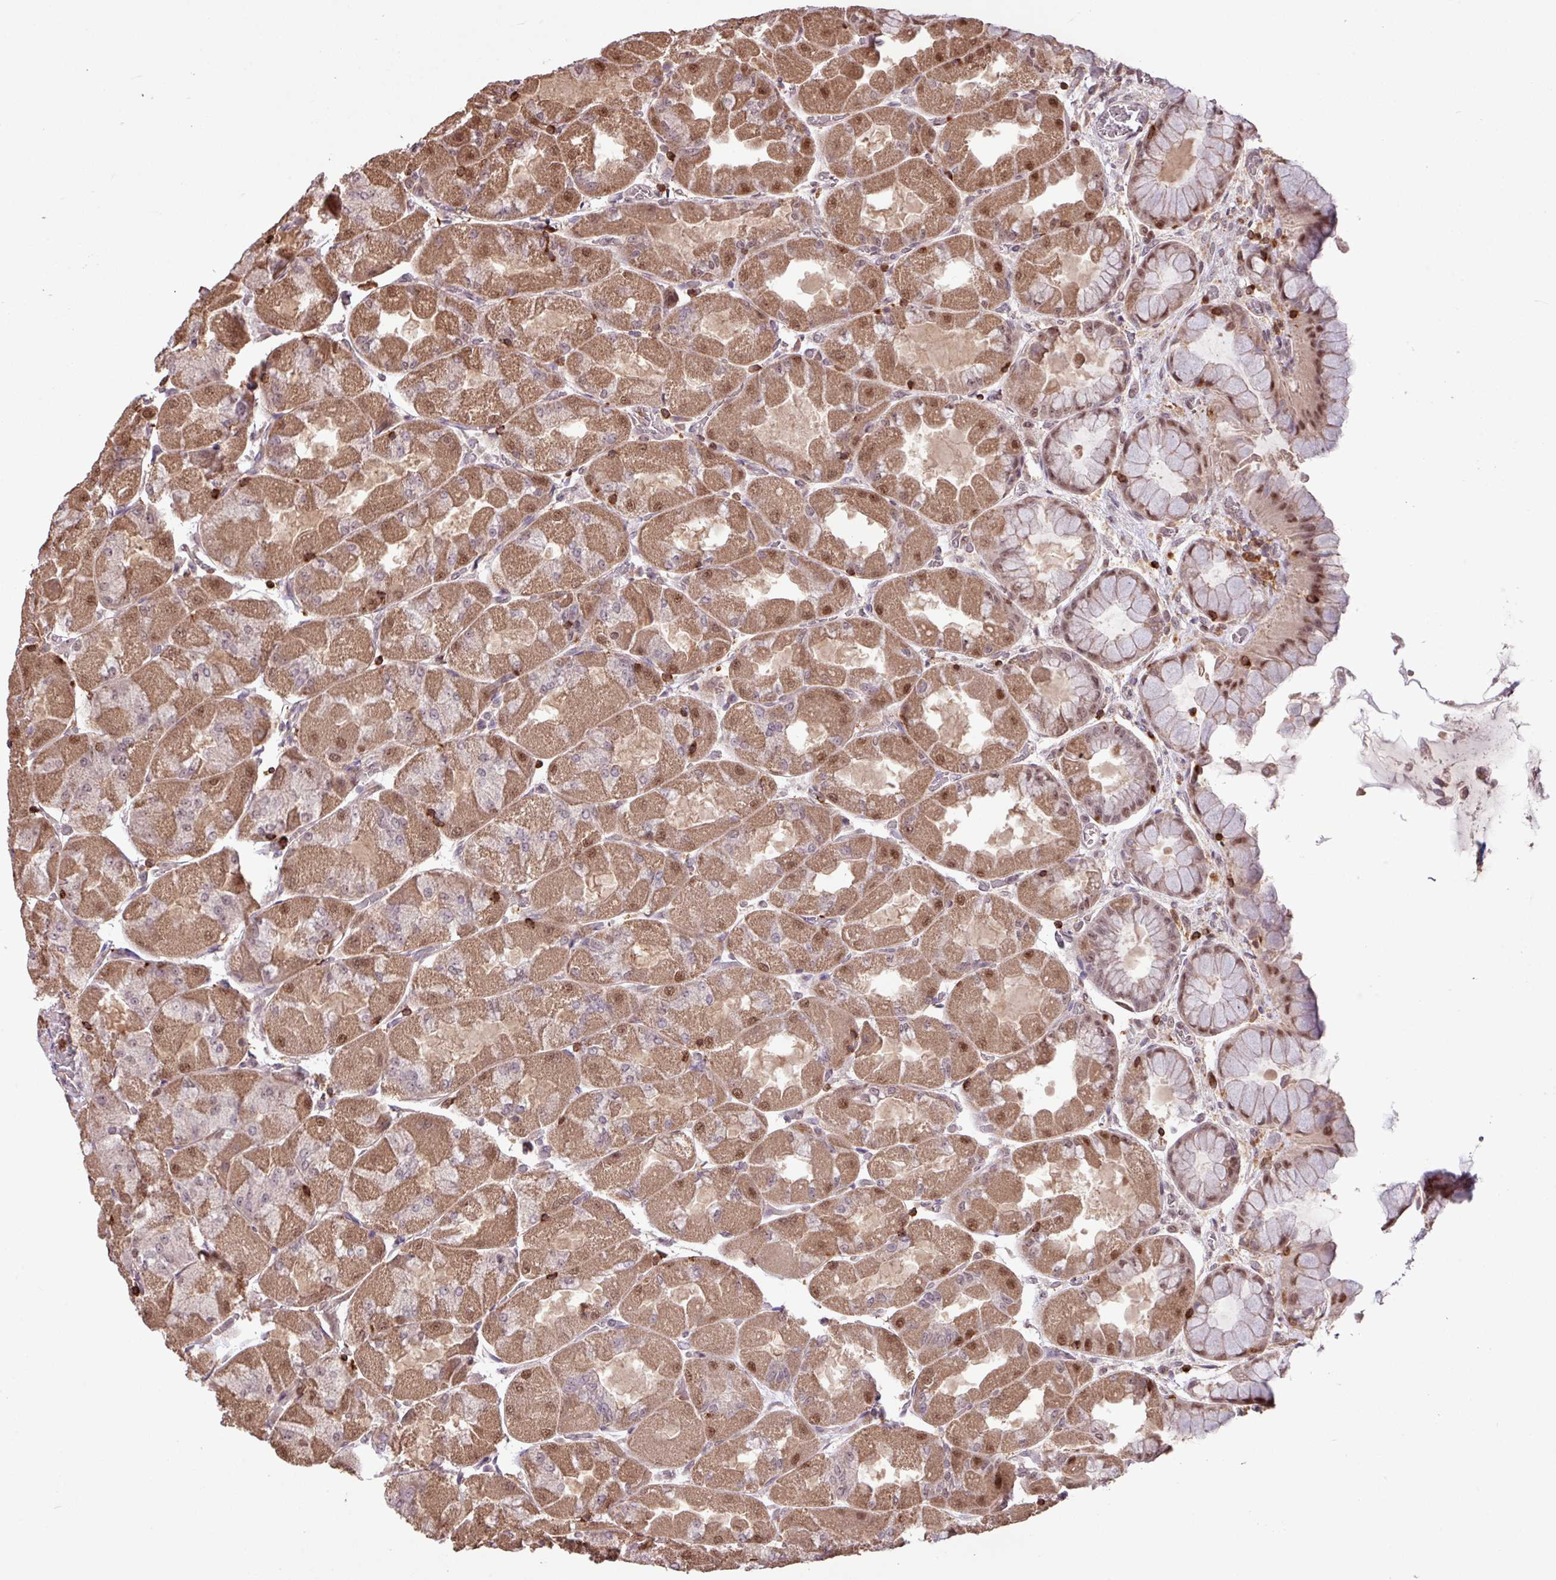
{"staining": {"intensity": "moderate", "quantity": ">75%", "location": "cytoplasmic/membranous,nuclear"}, "tissue": "stomach", "cell_type": "Glandular cells", "image_type": "normal", "snomed": [{"axis": "morphology", "description": "Normal tissue, NOS"}, {"axis": "topography", "description": "Stomach"}], "caption": "Glandular cells display medium levels of moderate cytoplasmic/membranous,nuclear staining in approximately >75% of cells in unremarkable human stomach. (DAB = brown stain, brightfield microscopy at high magnification).", "gene": "GON7", "patient": {"sex": "female", "age": 61}}